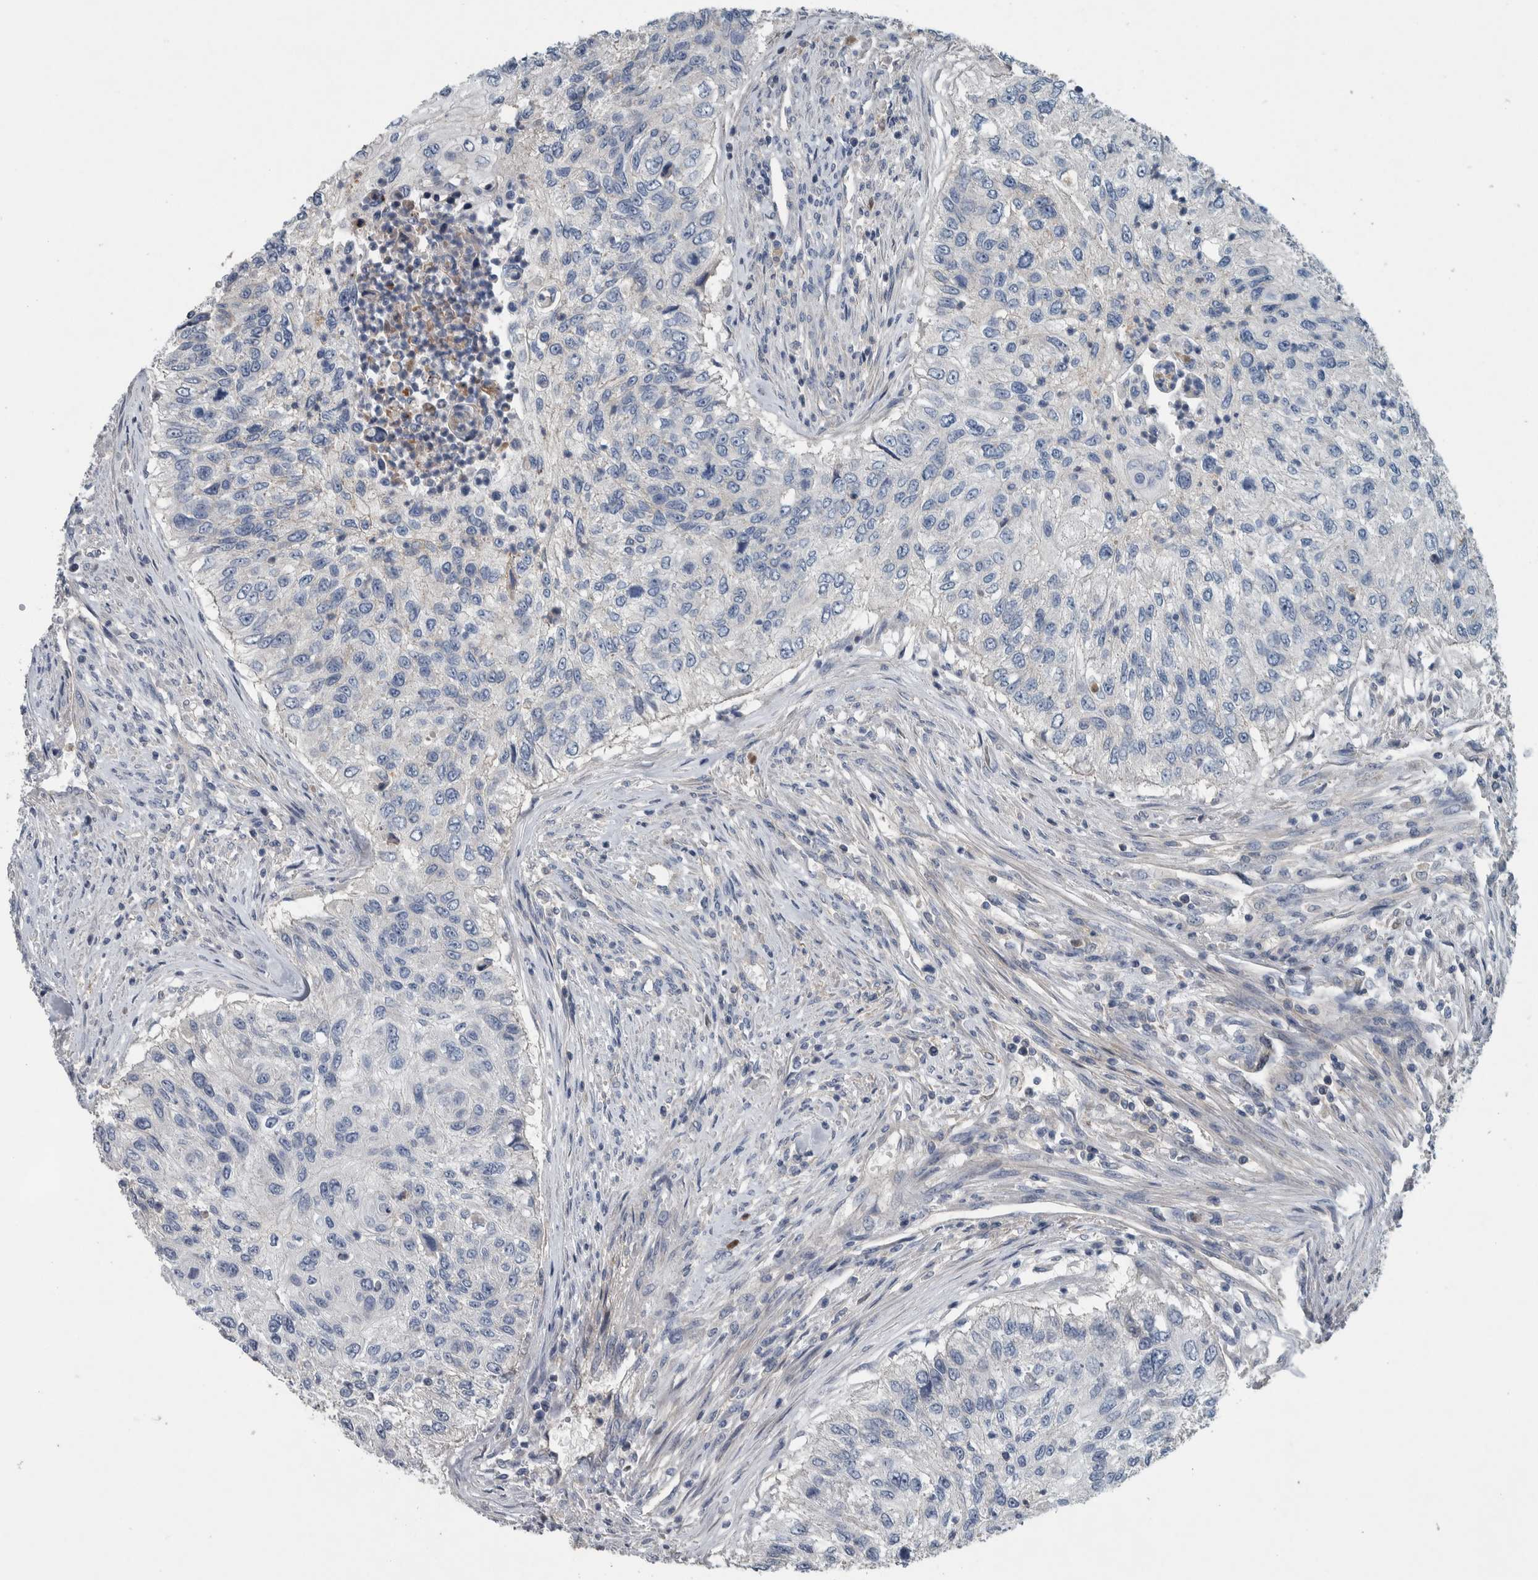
{"staining": {"intensity": "negative", "quantity": "none", "location": "none"}, "tissue": "urothelial cancer", "cell_type": "Tumor cells", "image_type": "cancer", "snomed": [{"axis": "morphology", "description": "Urothelial carcinoma, High grade"}, {"axis": "topography", "description": "Urinary bladder"}], "caption": "Immunohistochemistry (IHC) micrograph of neoplastic tissue: high-grade urothelial carcinoma stained with DAB shows no significant protein staining in tumor cells.", "gene": "SERPINC1", "patient": {"sex": "female", "age": 60}}